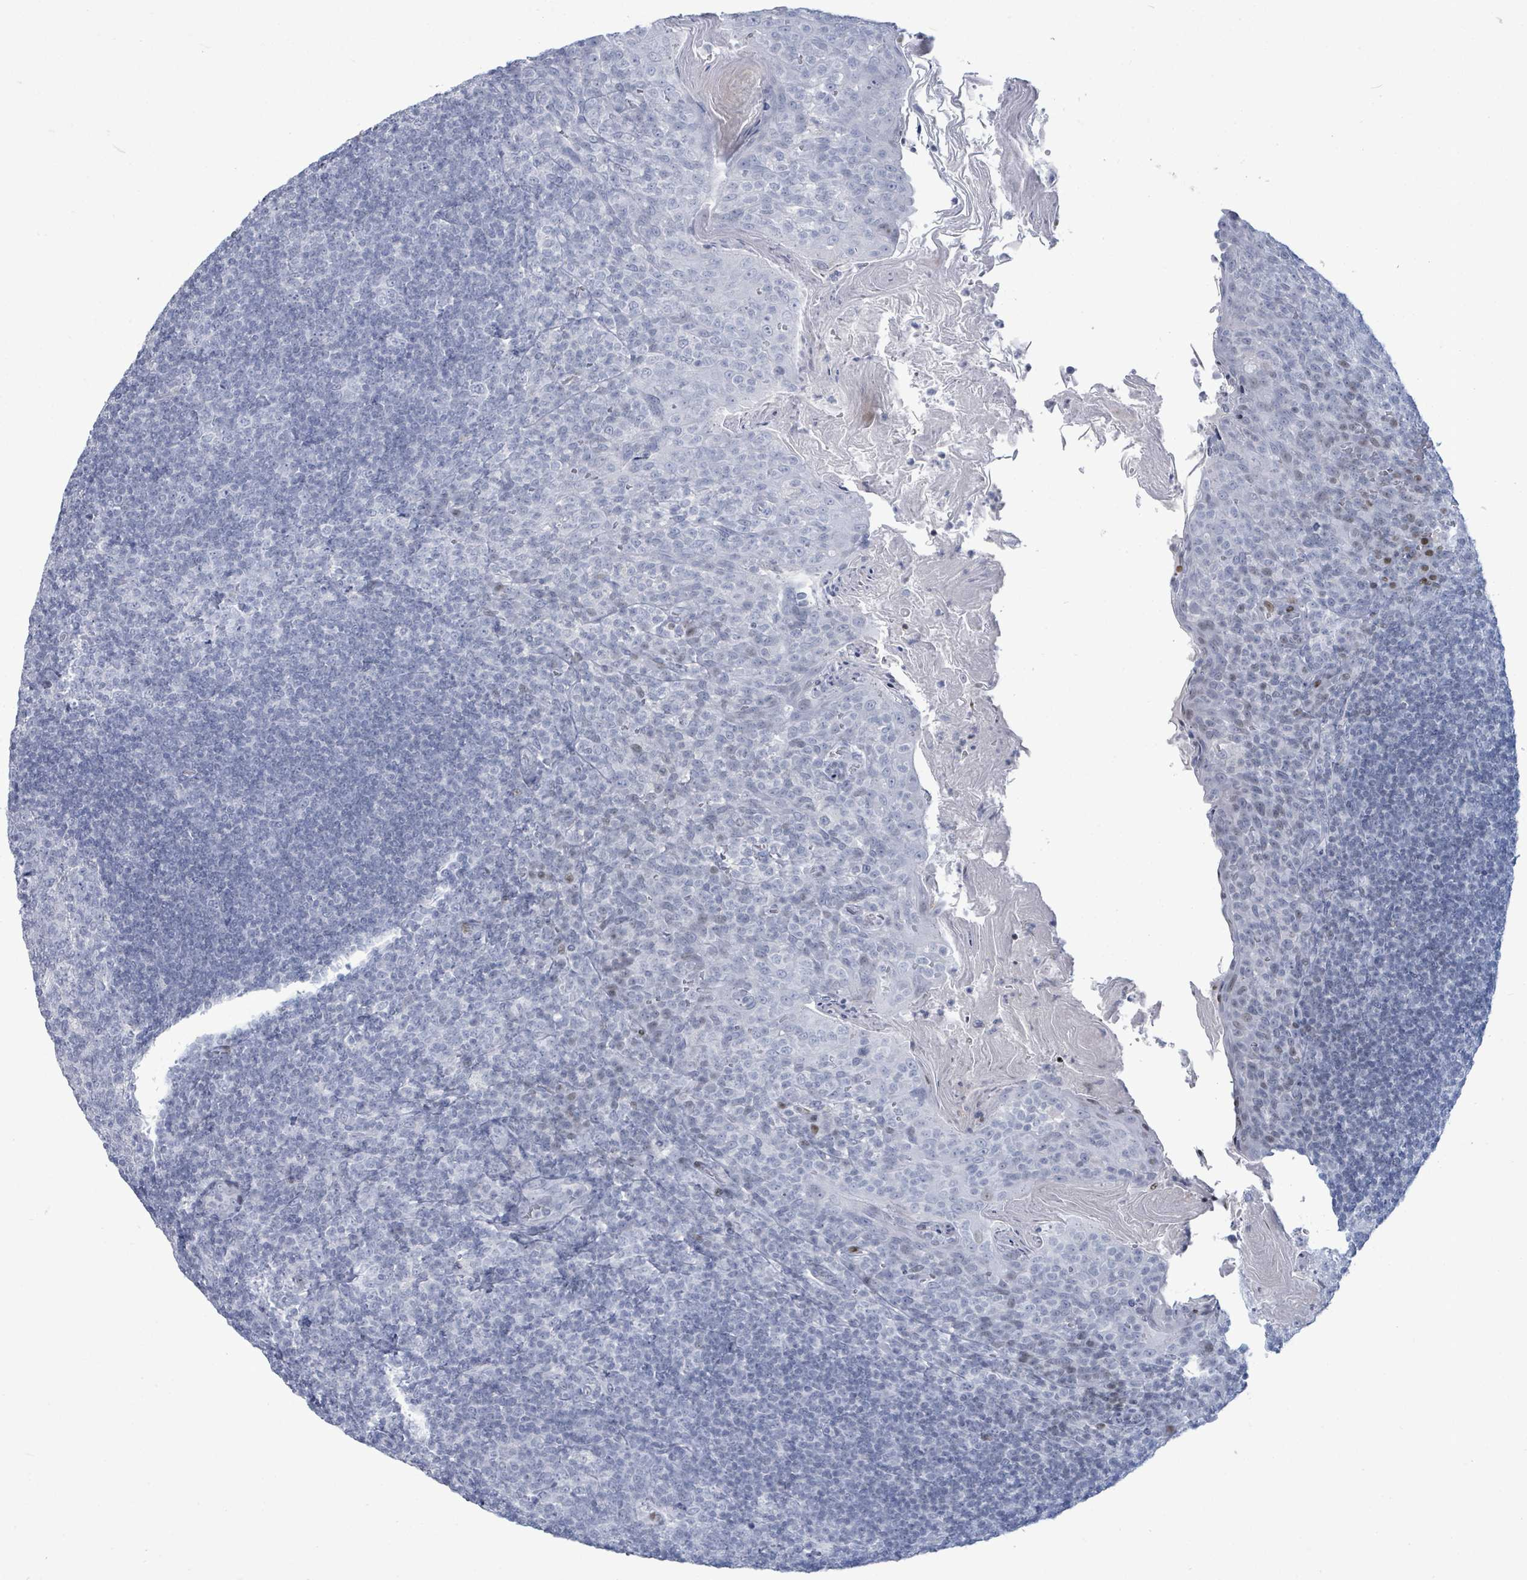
{"staining": {"intensity": "negative", "quantity": "none", "location": "none"}, "tissue": "tonsil", "cell_type": "Germinal center cells", "image_type": "normal", "snomed": [{"axis": "morphology", "description": "Normal tissue, NOS"}, {"axis": "topography", "description": "Tonsil"}], "caption": "The photomicrograph exhibits no staining of germinal center cells in unremarkable tonsil. The staining is performed using DAB brown chromogen with nuclei counter-stained in using hematoxylin.", "gene": "MALL", "patient": {"sex": "female", "age": 10}}